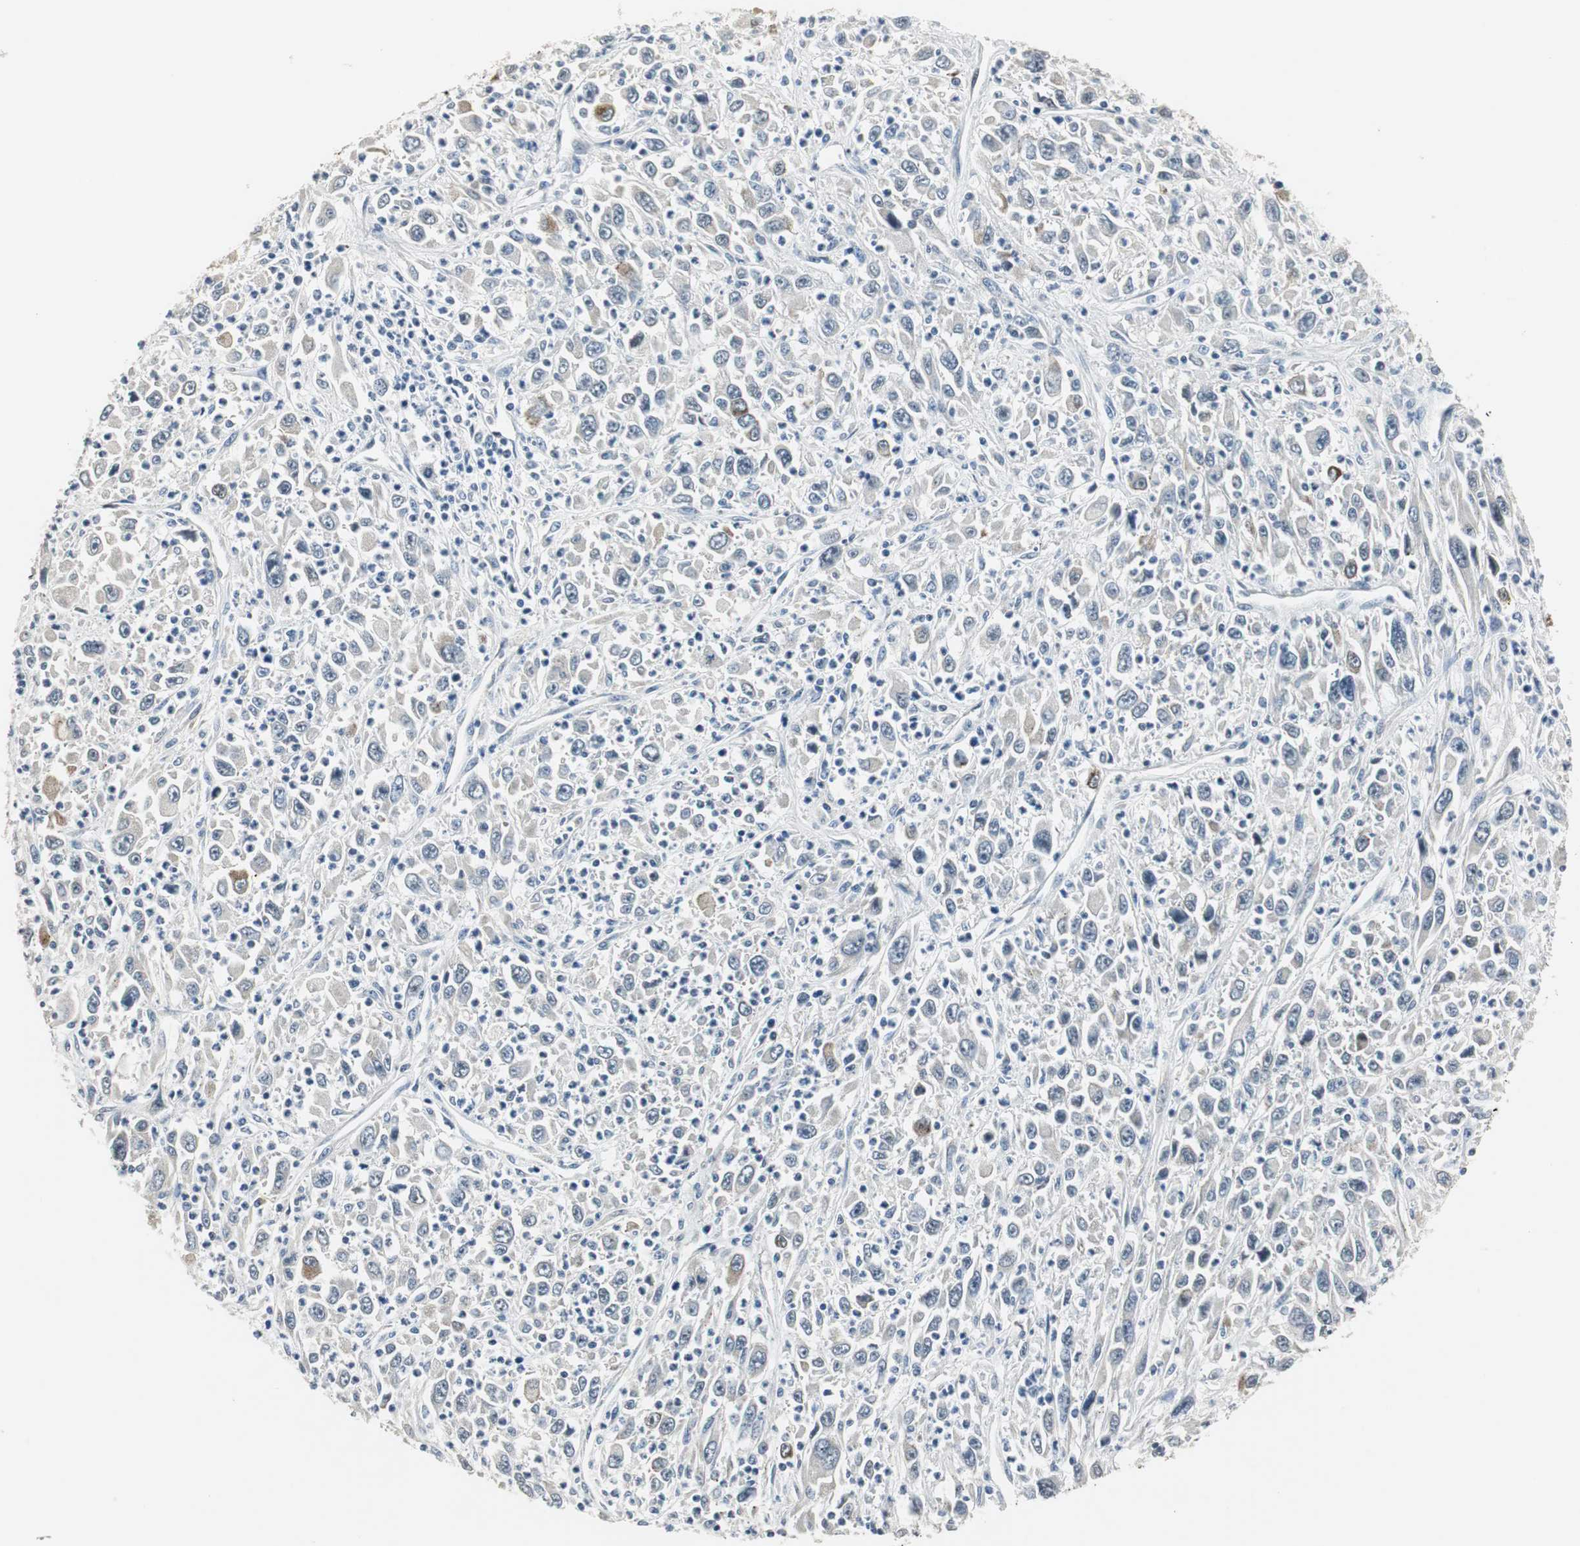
{"staining": {"intensity": "weak", "quantity": "25%-75%", "location": "cytoplasmic/membranous"}, "tissue": "melanoma", "cell_type": "Tumor cells", "image_type": "cancer", "snomed": [{"axis": "morphology", "description": "Malignant melanoma, Metastatic site"}, {"axis": "topography", "description": "Skin"}], "caption": "Malignant melanoma (metastatic site) stained with a protein marker reveals weak staining in tumor cells.", "gene": "CCT5", "patient": {"sex": "female", "age": 56}}